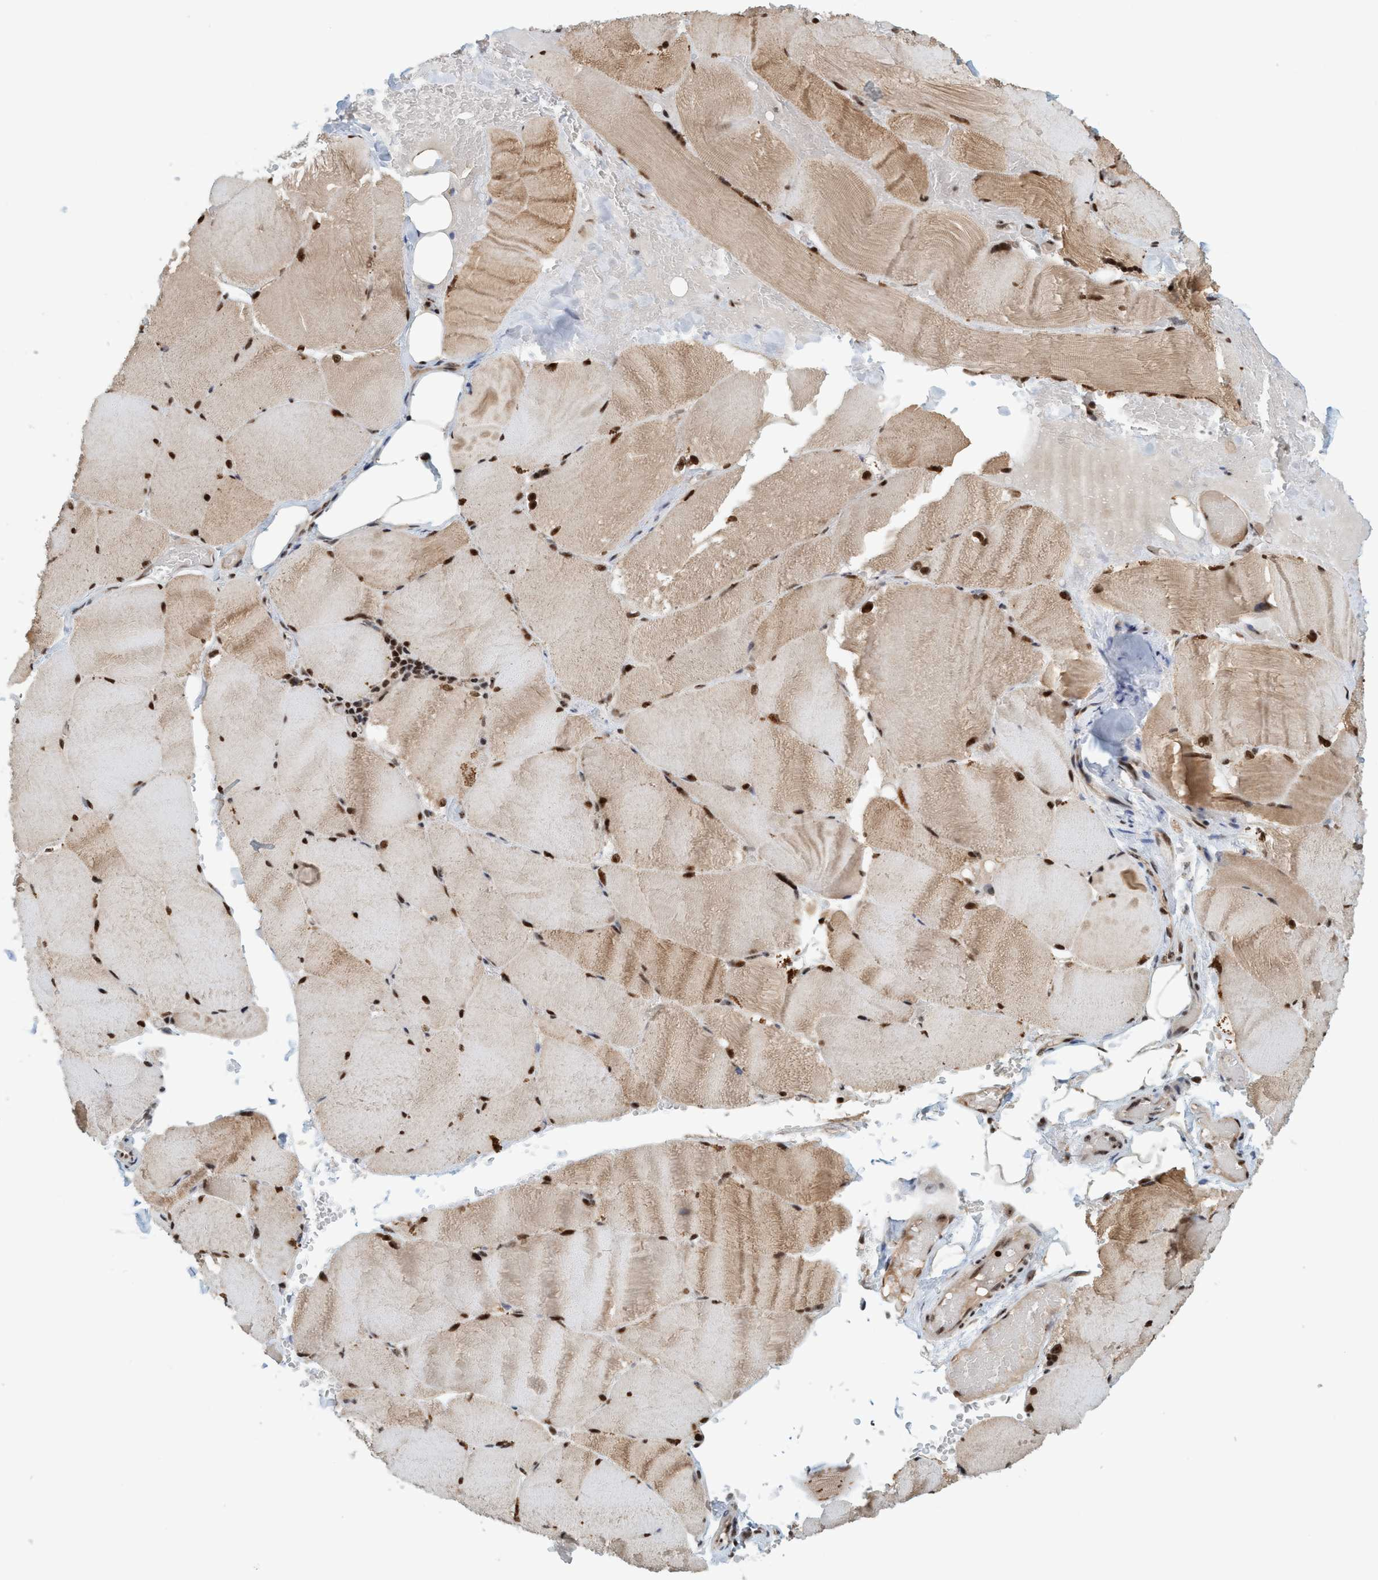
{"staining": {"intensity": "moderate", "quantity": ">75%", "location": "cytoplasmic/membranous,nuclear"}, "tissue": "skeletal muscle", "cell_type": "Myocytes", "image_type": "normal", "snomed": [{"axis": "morphology", "description": "Normal tissue, NOS"}, {"axis": "topography", "description": "Skin"}, {"axis": "topography", "description": "Skeletal muscle"}], "caption": "Myocytes demonstrate medium levels of moderate cytoplasmic/membranous,nuclear staining in about >75% of cells in unremarkable human skeletal muscle. (DAB IHC, brown staining for protein, blue staining for nuclei).", "gene": "SMCR8", "patient": {"sex": "male", "age": 83}}